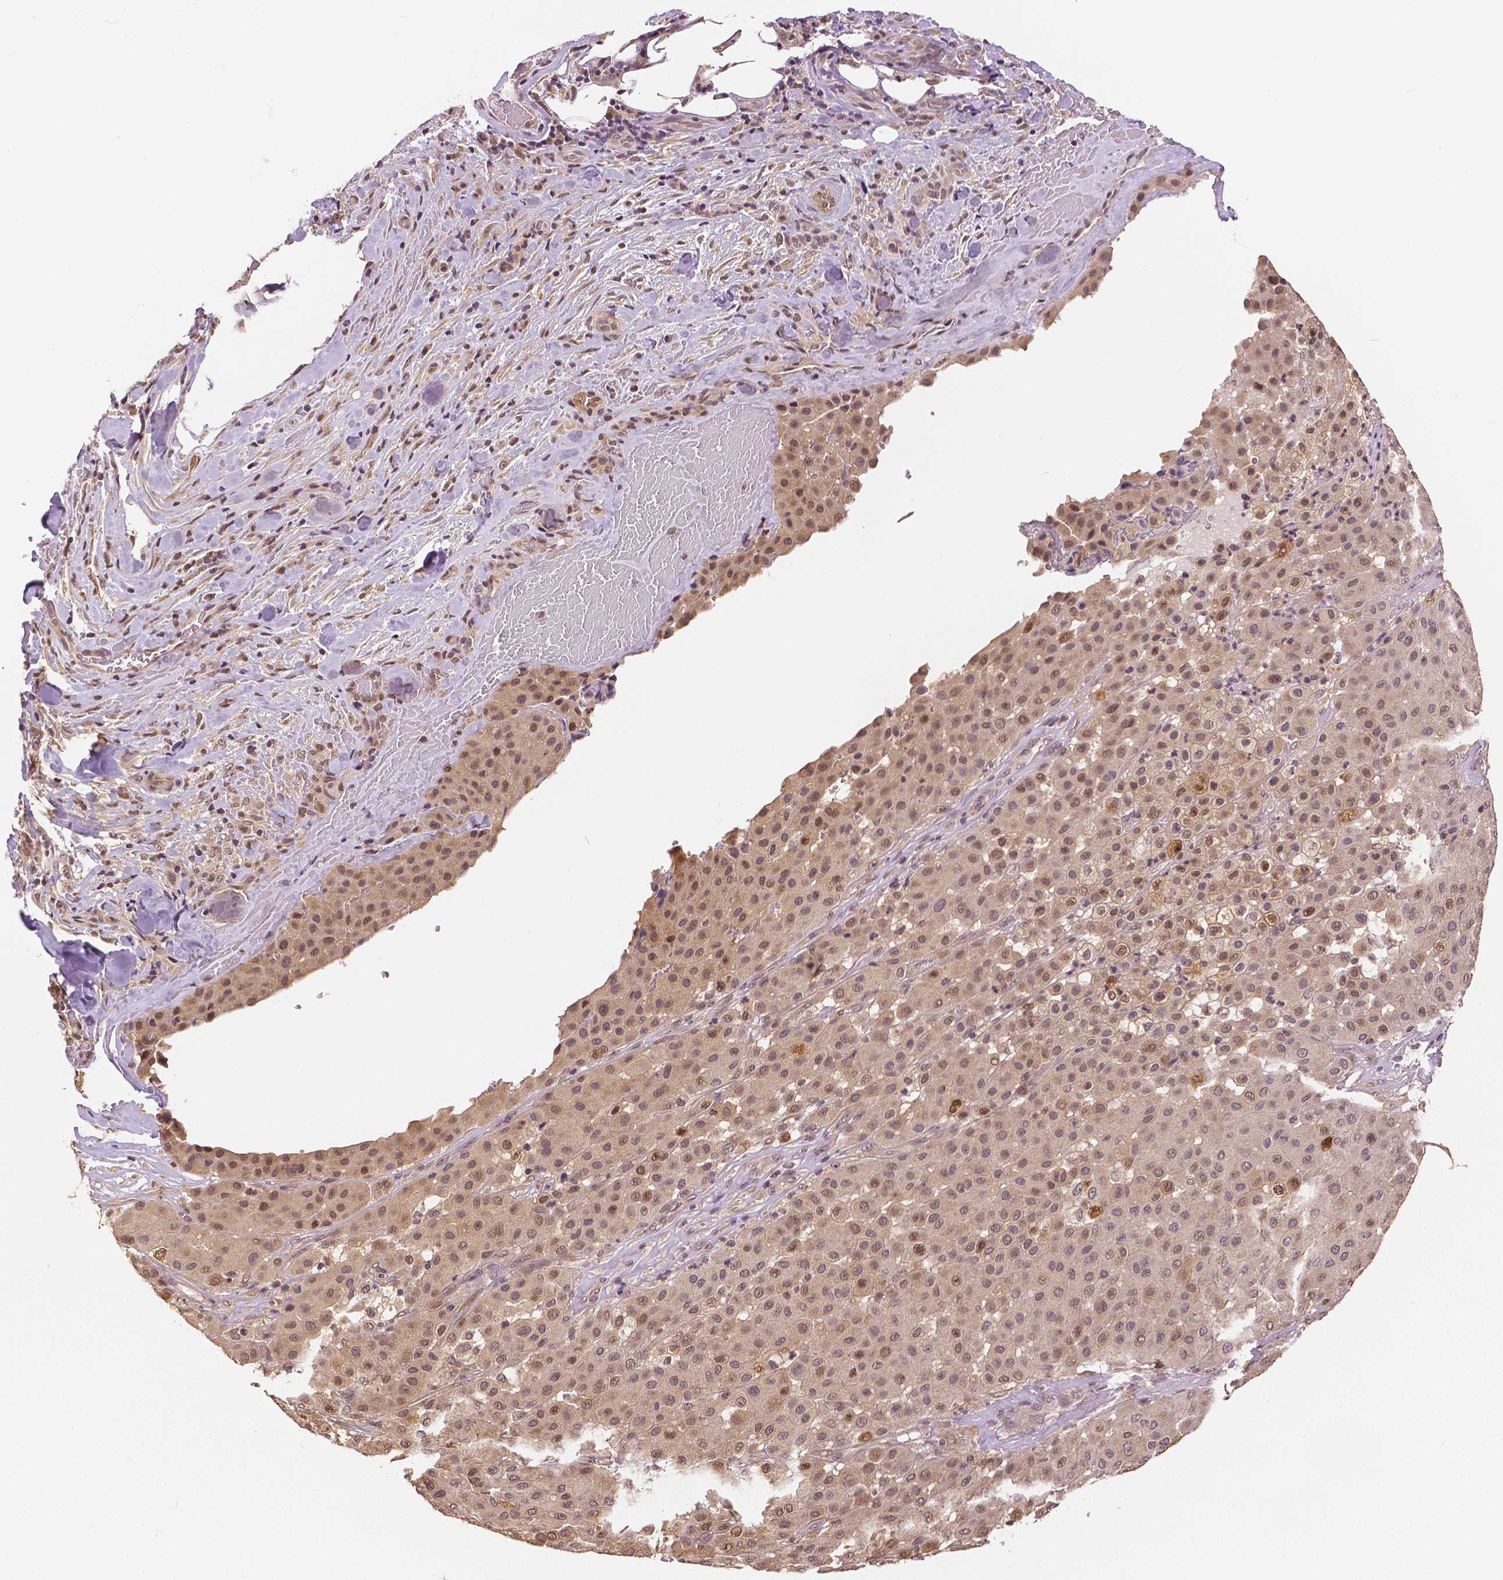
{"staining": {"intensity": "moderate", "quantity": "25%-75%", "location": "nuclear"}, "tissue": "melanoma", "cell_type": "Tumor cells", "image_type": "cancer", "snomed": [{"axis": "morphology", "description": "Malignant melanoma, Metastatic site"}, {"axis": "topography", "description": "Smooth muscle"}], "caption": "Protein positivity by IHC displays moderate nuclear expression in about 25%-75% of tumor cells in malignant melanoma (metastatic site). Nuclei are stained in blue.", "gene": "MAP1LC3B", "patient": {"sex": "male", "age": 41}}